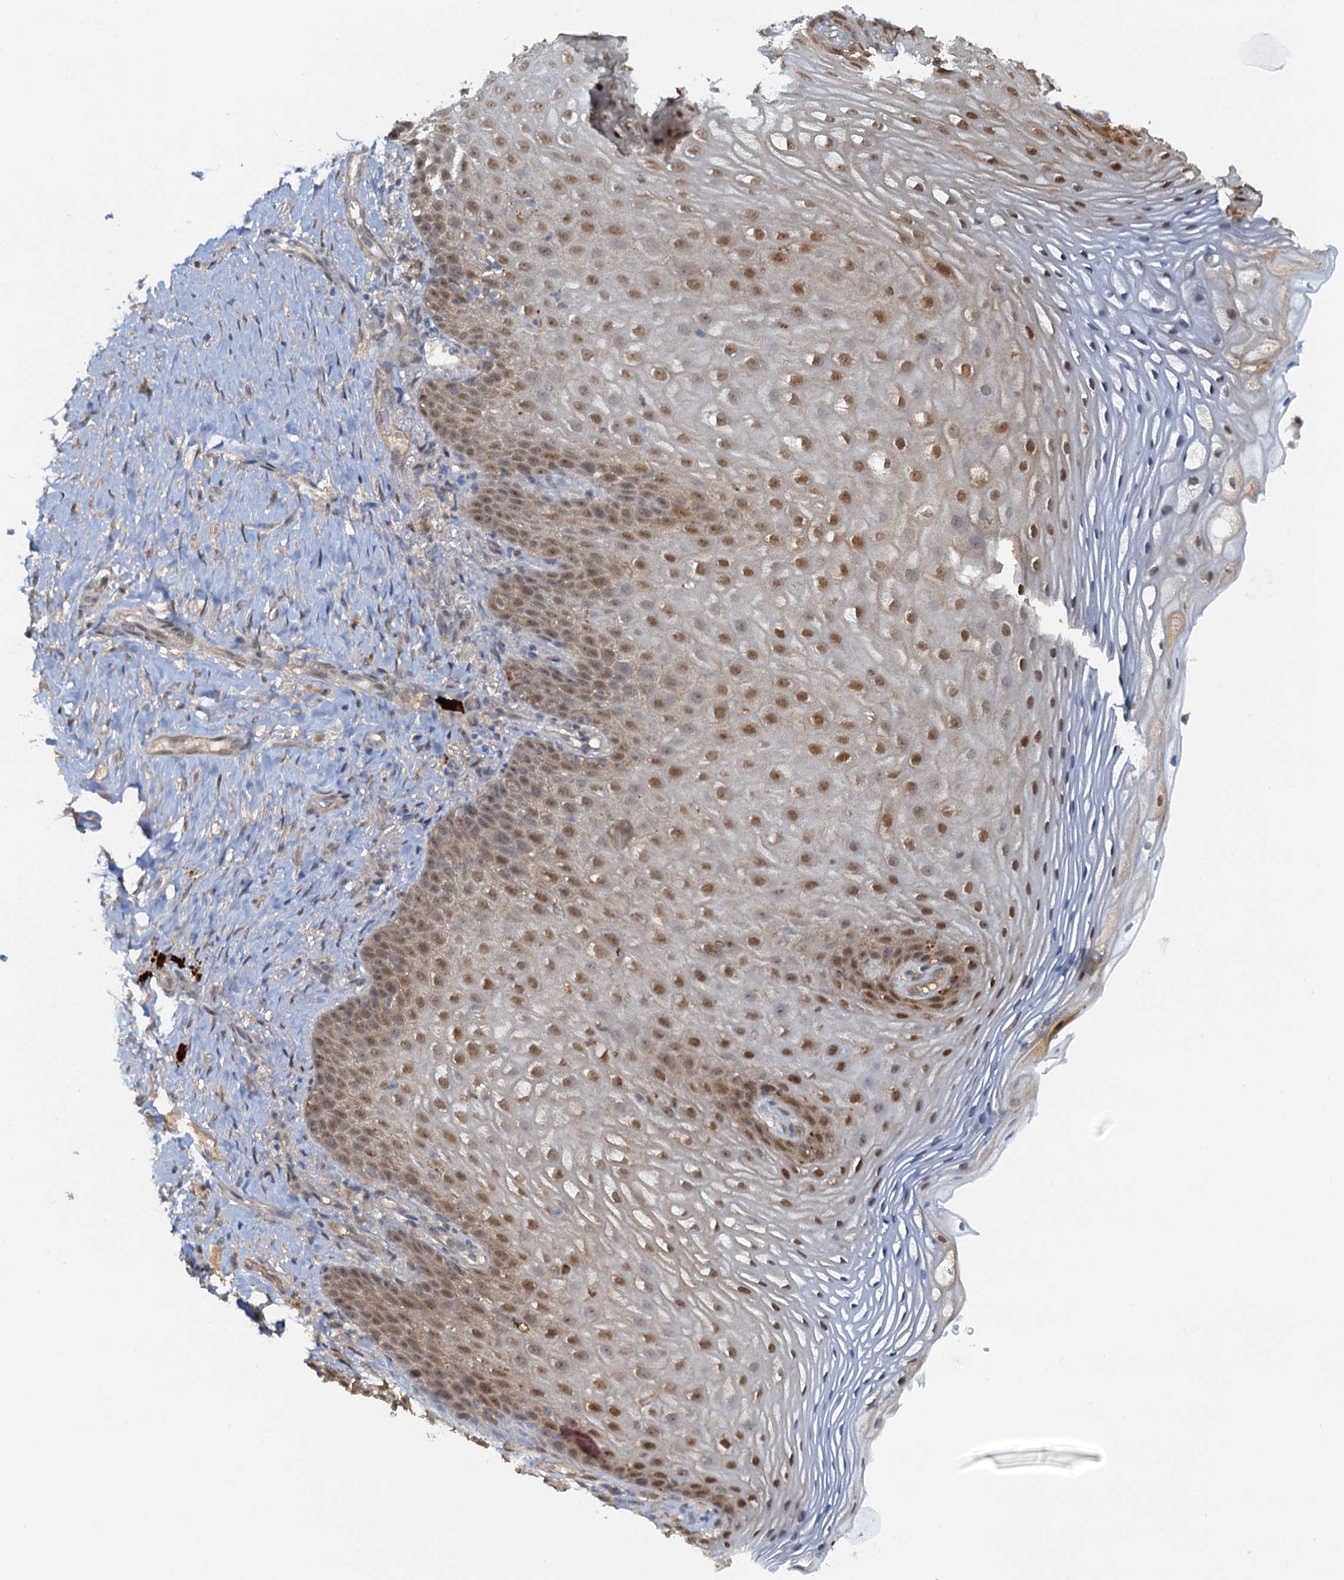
{"staining": {"intensity": "moderate", "quantity": ">75%", "location": "nuclear"}, "tissue": "vagina", "cell_type": "Squamous epithelial cells", "image_type": "normal", "snomed": [{"axis": "morphology", "description": "Normal tissue, NOS"}, {"axis": "topography", "description": "Vagina"}], "caption": "Immunohistochemical staining of unremarkable human vagina shows medium levels of moderate nuclear expression in approximately >75% of squamous epithelial cells. The protein of interest is stained brown, and the nuclei are stained in blue (DAB (3,3'-diaminobenzidine) IHC with brightfield microscopy, high magnification).", "gene": "SPINDOC", "patient": {"sex": "female", "age": 60}}